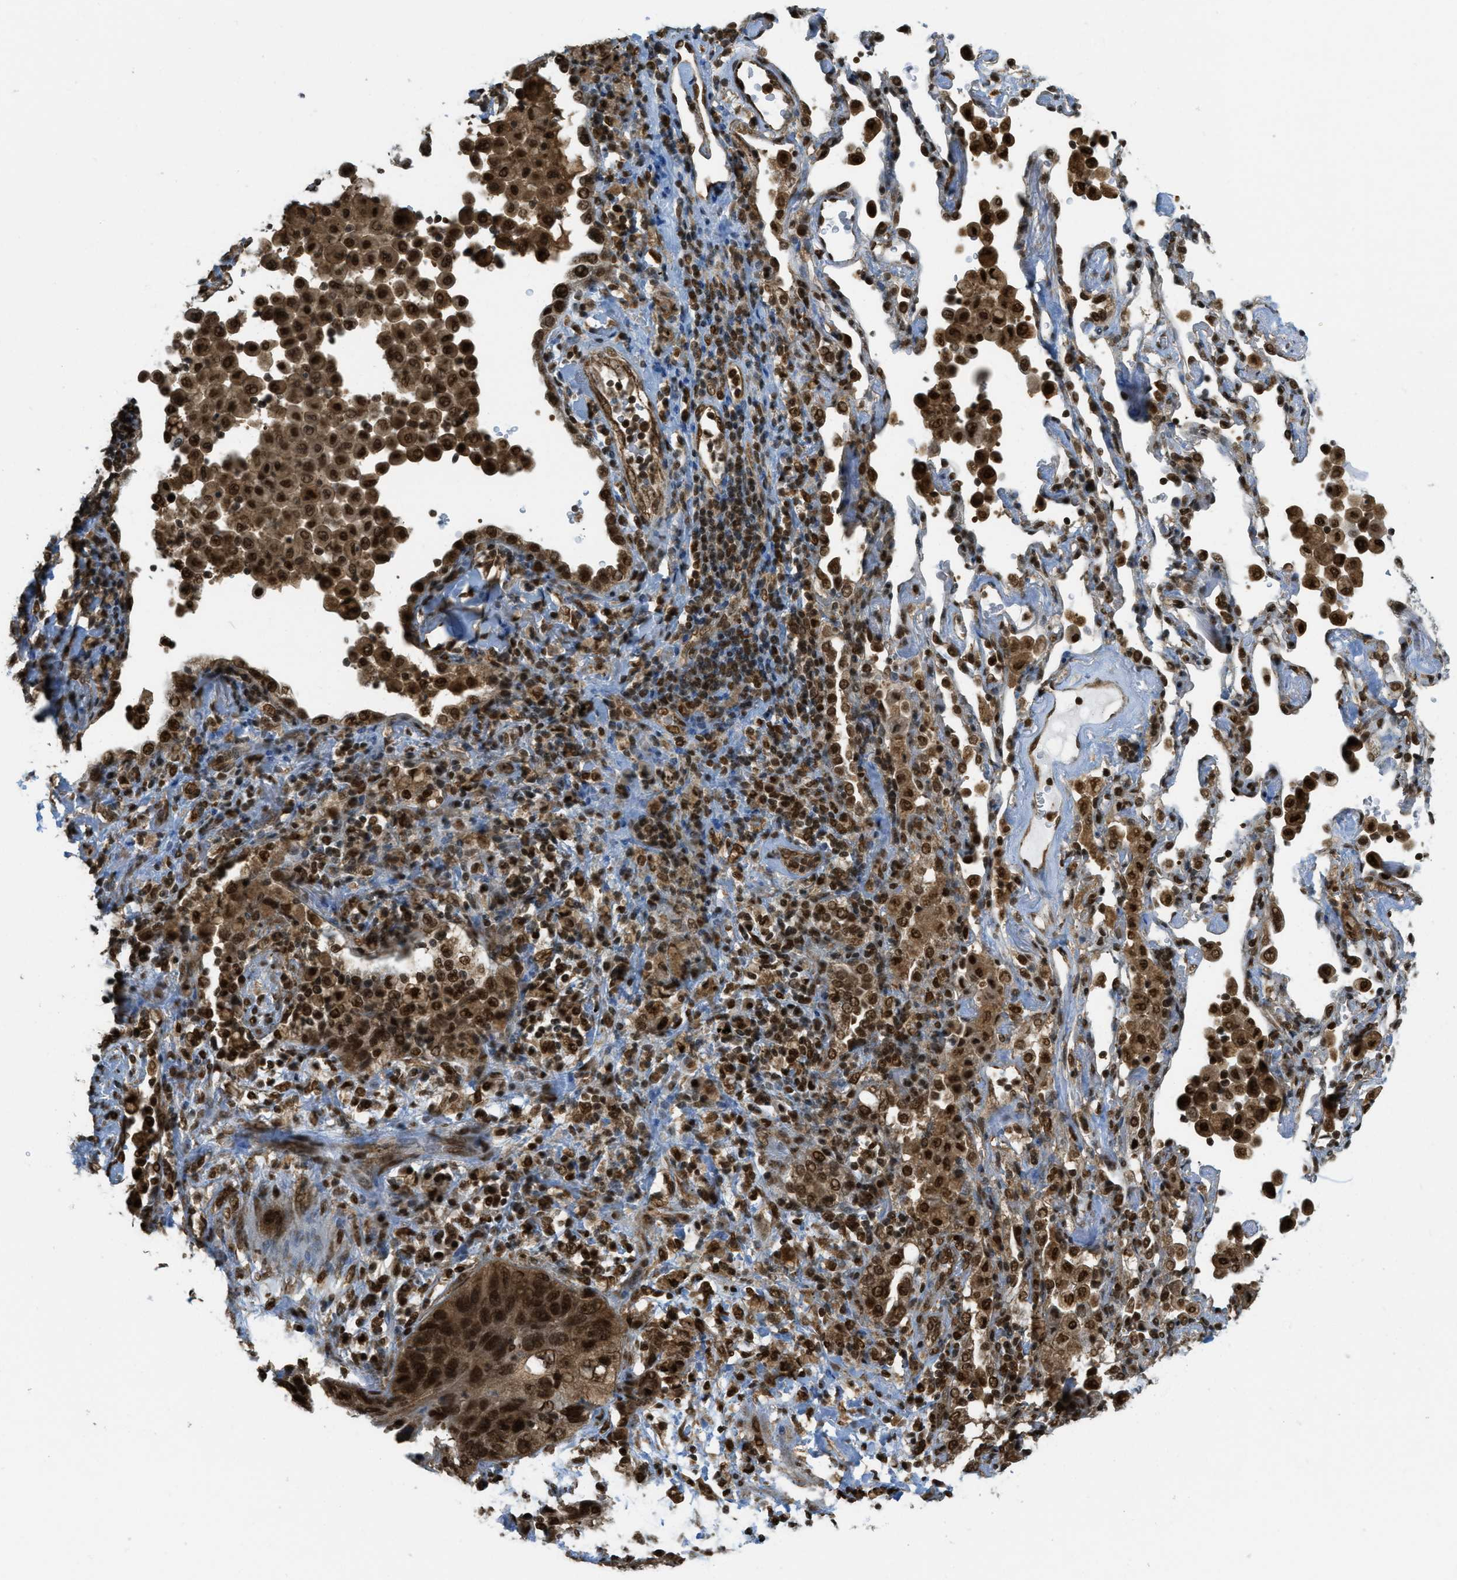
{"staining": {"intensity": "strong", "quantity": ">75%", "location": "cytoplasmic/membranous,nuclear"}, "tissue": "lung cancer", "cell_type": "Tumor cells", "image_type": "cancer", "snomed": [{"axis": "morphology", "description": "Squamous cell carcinoma, NOS"}, {"axis": "topography", "description": "Lung"}], "caption": "The histopathology image shows a brown stain indicating the presence of a protein in the cytoplasmic/membranous and nuclear of tumor cells in squamous cell carcinoma (lung).", "gene": "TNPO1", "patient": {"sex": "female", "age": 67}}